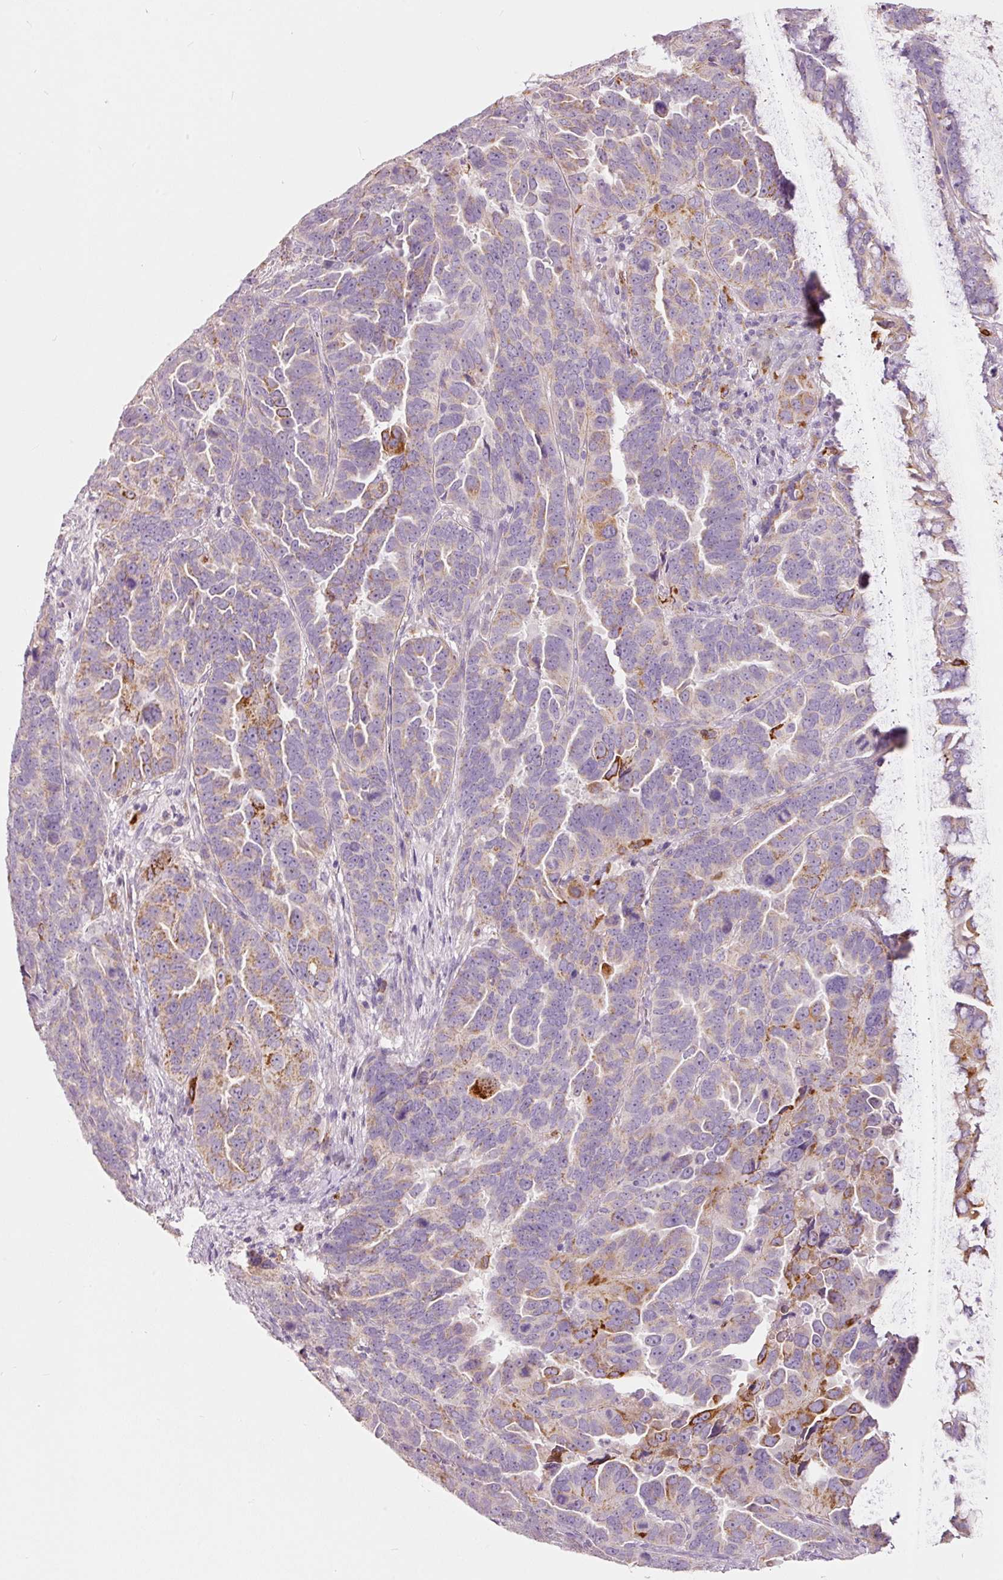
{"staining": {"intensity": "strong", "quantity": "<25%", "location": "cytoplasmic/membranous"}, "tissue": "endometrial cancer", "cell_type": "Tumor cells", "image_type": "cancer", "snomed": [{"axis": "morphology", "description": "Adenocarcinoma, NOS"}, {"axis": "topography", "description": "Endometrium"}], "caption": "Endometrial adenocarcinoma stained for a protein exhibits strong cytoplasmic/membranous positivity in tumor cells. The staining was performed using DAB to visualize the protein expression in brown, while the nuclei were stained in blue with hematoxylin (Magnification: 20x).", "gene": "MTHFD2", "patient": {"sex": "female", "age": 65}}